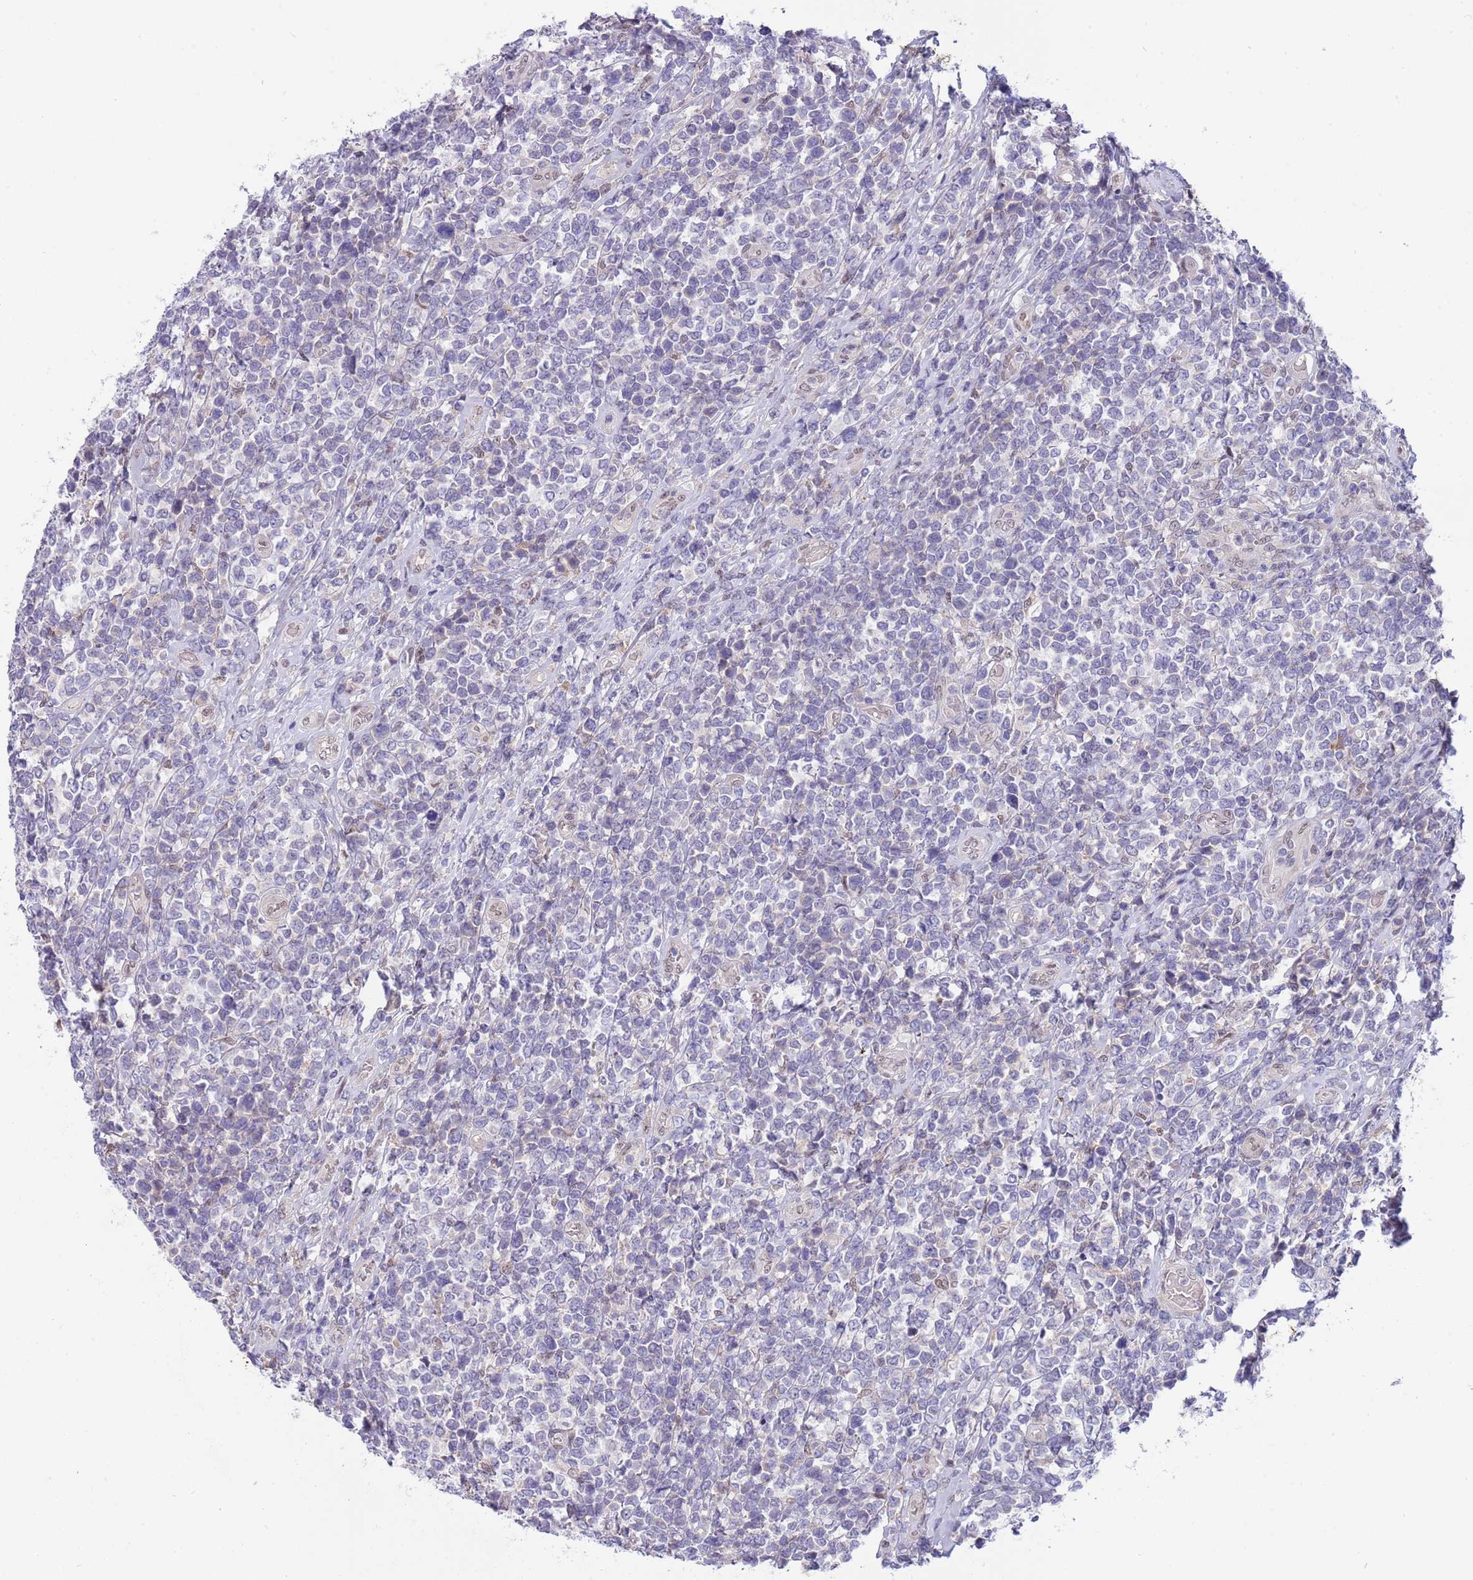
{"staining": {"intensity": "negative", "quantity": "none", "location": "none"}, "tissue": "lymphoma", "cell_type": "Tumor cells", "image_type": "cancer", "snomed": [{"axis": "morphology", "description": "Malignant lymphoma, non-Hodgkin's type, High grade"}, {"axis": "topography", "description": "Soft tissue"}], "caption": "DAB (3,3'-diaminobenzidine) immunohistochemical staining of human lymphoma shows no significant staining in tumor cells.", "gene": "NLRP6", "patient": {"sex": "female", "age": 56}}